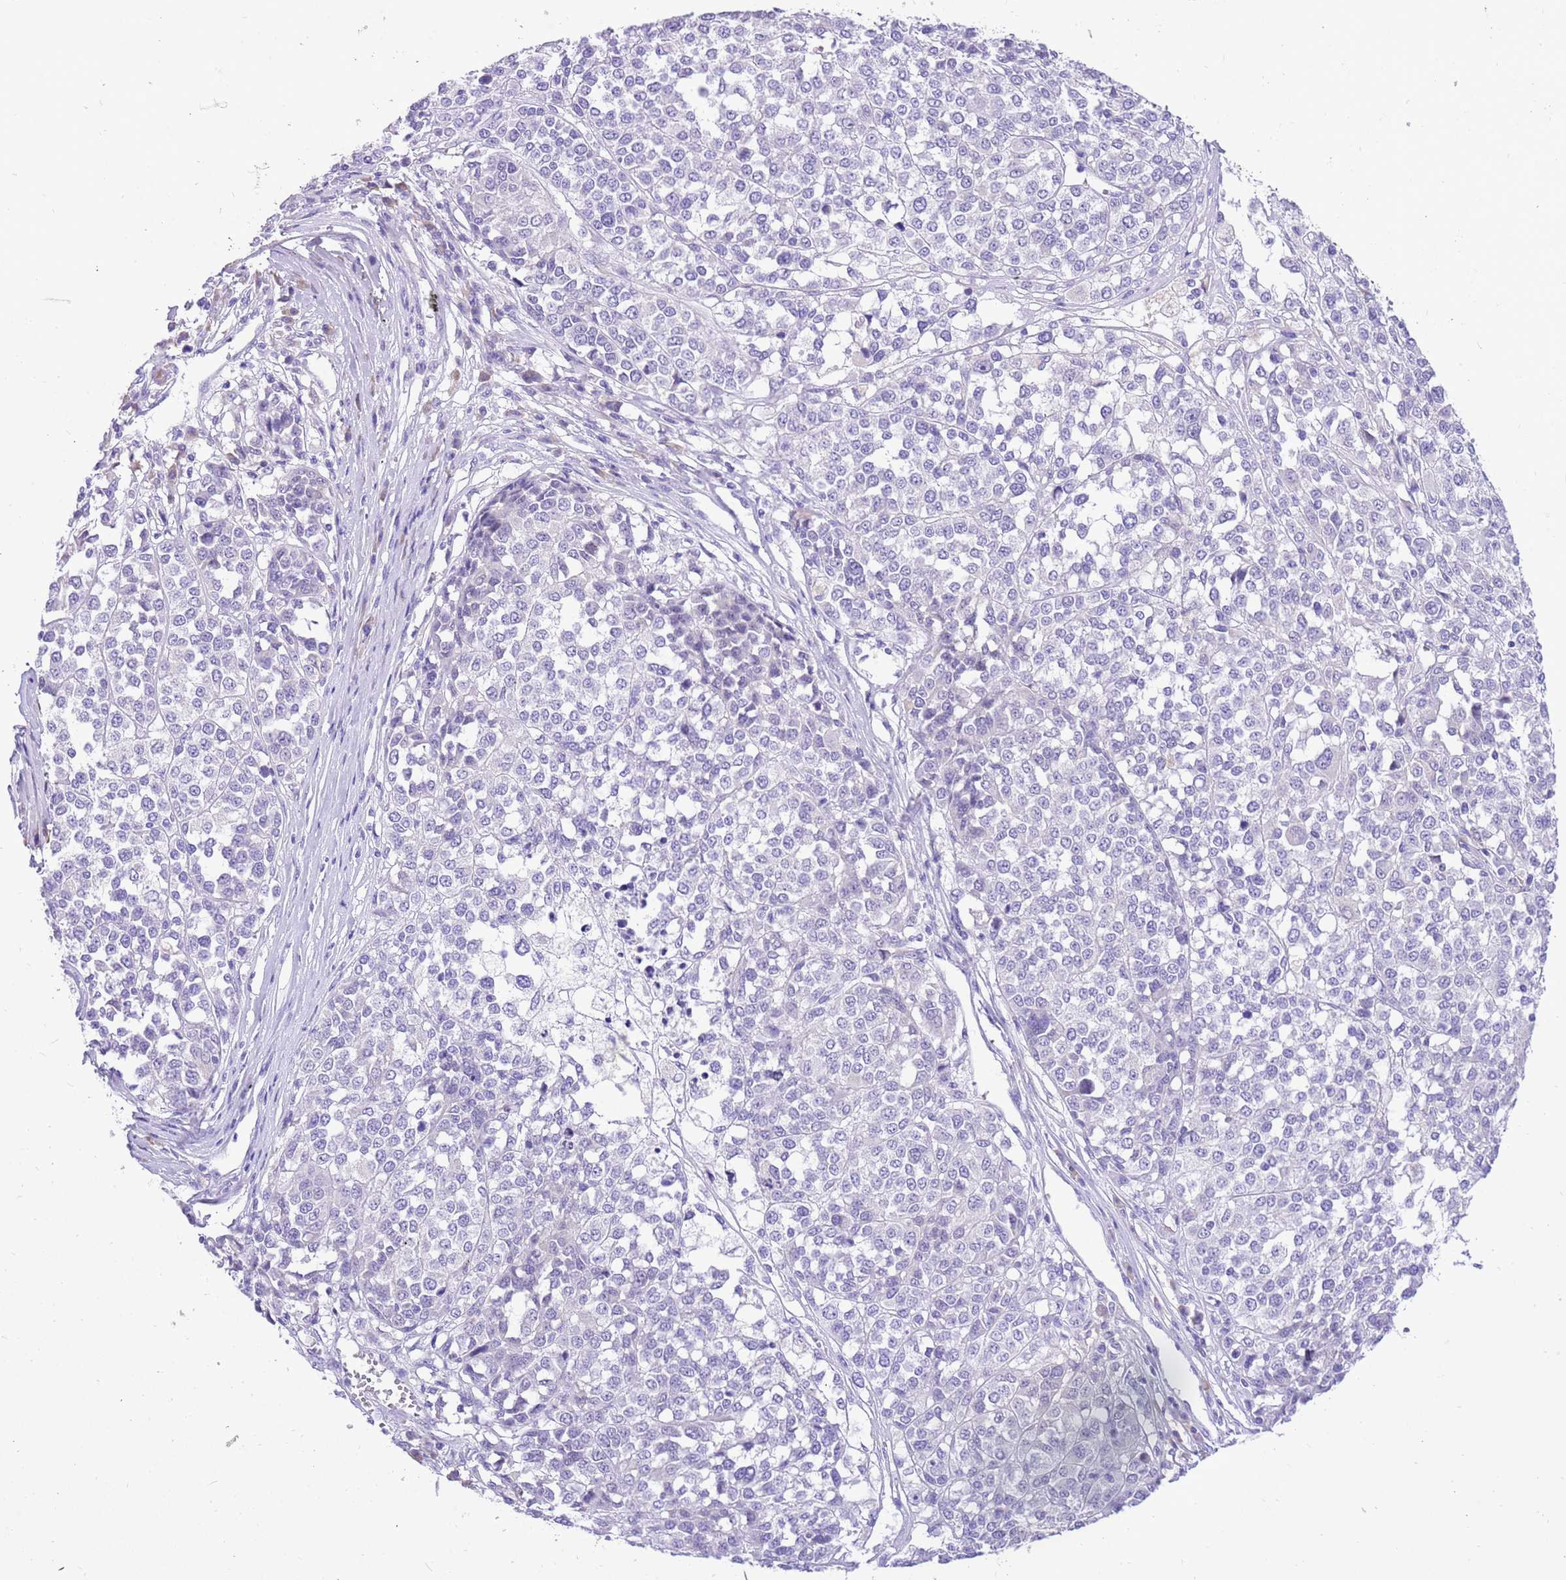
{"staining": {"intensity": "negative", "quantity": "none", "location": "none"}, "tissue": "melanoma", "cell_type": "Tumor cells", "image_type": "cancer", "snomed": [{"axis": "morphology", "description": "Malignant melanoma, Metastatic site"}, {"axis": "topography", "description": "Lymph node"}], "caption": "The micrograph shows no significant expression in tumor cells of melanoma. (Immunohistochemistry, brightfield microscopy, high magnification).", "gene": "R3HDM4", "patient": {"sex": "male", "age": 44}}